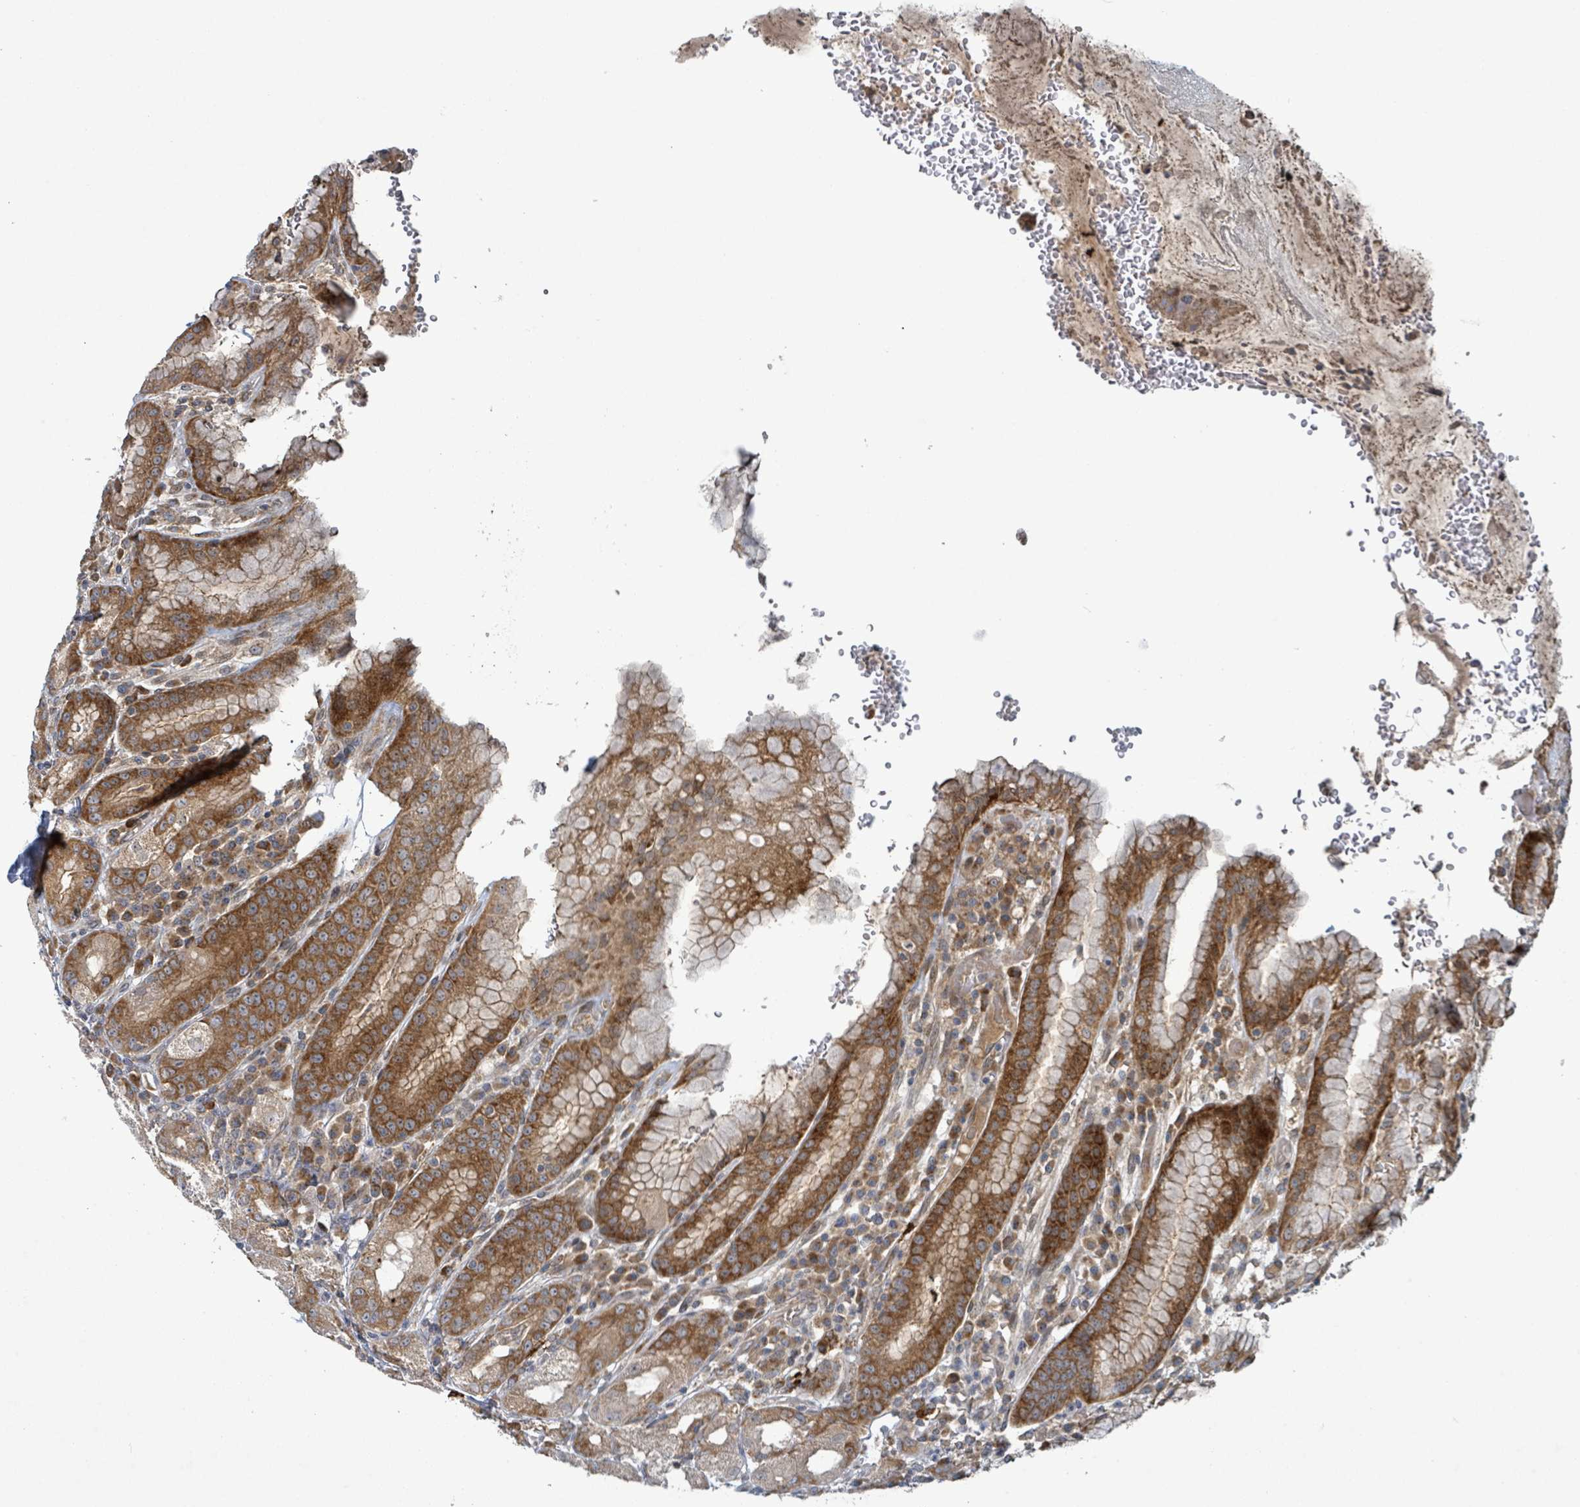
{"staining": {"intensity": "strong", "quantity": ">75%", "location": "cytoplasmic/membranous"}, "tissue": "stomach", "cell_type": "Glandular cells", "image_type": "normal", "snomed": [{"axis": "morphology", "description": "Normal tissue, NOS"}, {"axis": "topography", "description": "Stomach, upper"}], "caption": "Glandular cells show strong cytoplasmic/membranous positivity in approximately >75% of cells in unremarkable stomach. Using DAB (3,3'-diaminobenzidine) (brown) and hematoxylin (blue) stains, captured at high magnification using brightfield microscopy.", "gene": "OR51E1", "patient": {"sex": "male", "age": 52}}